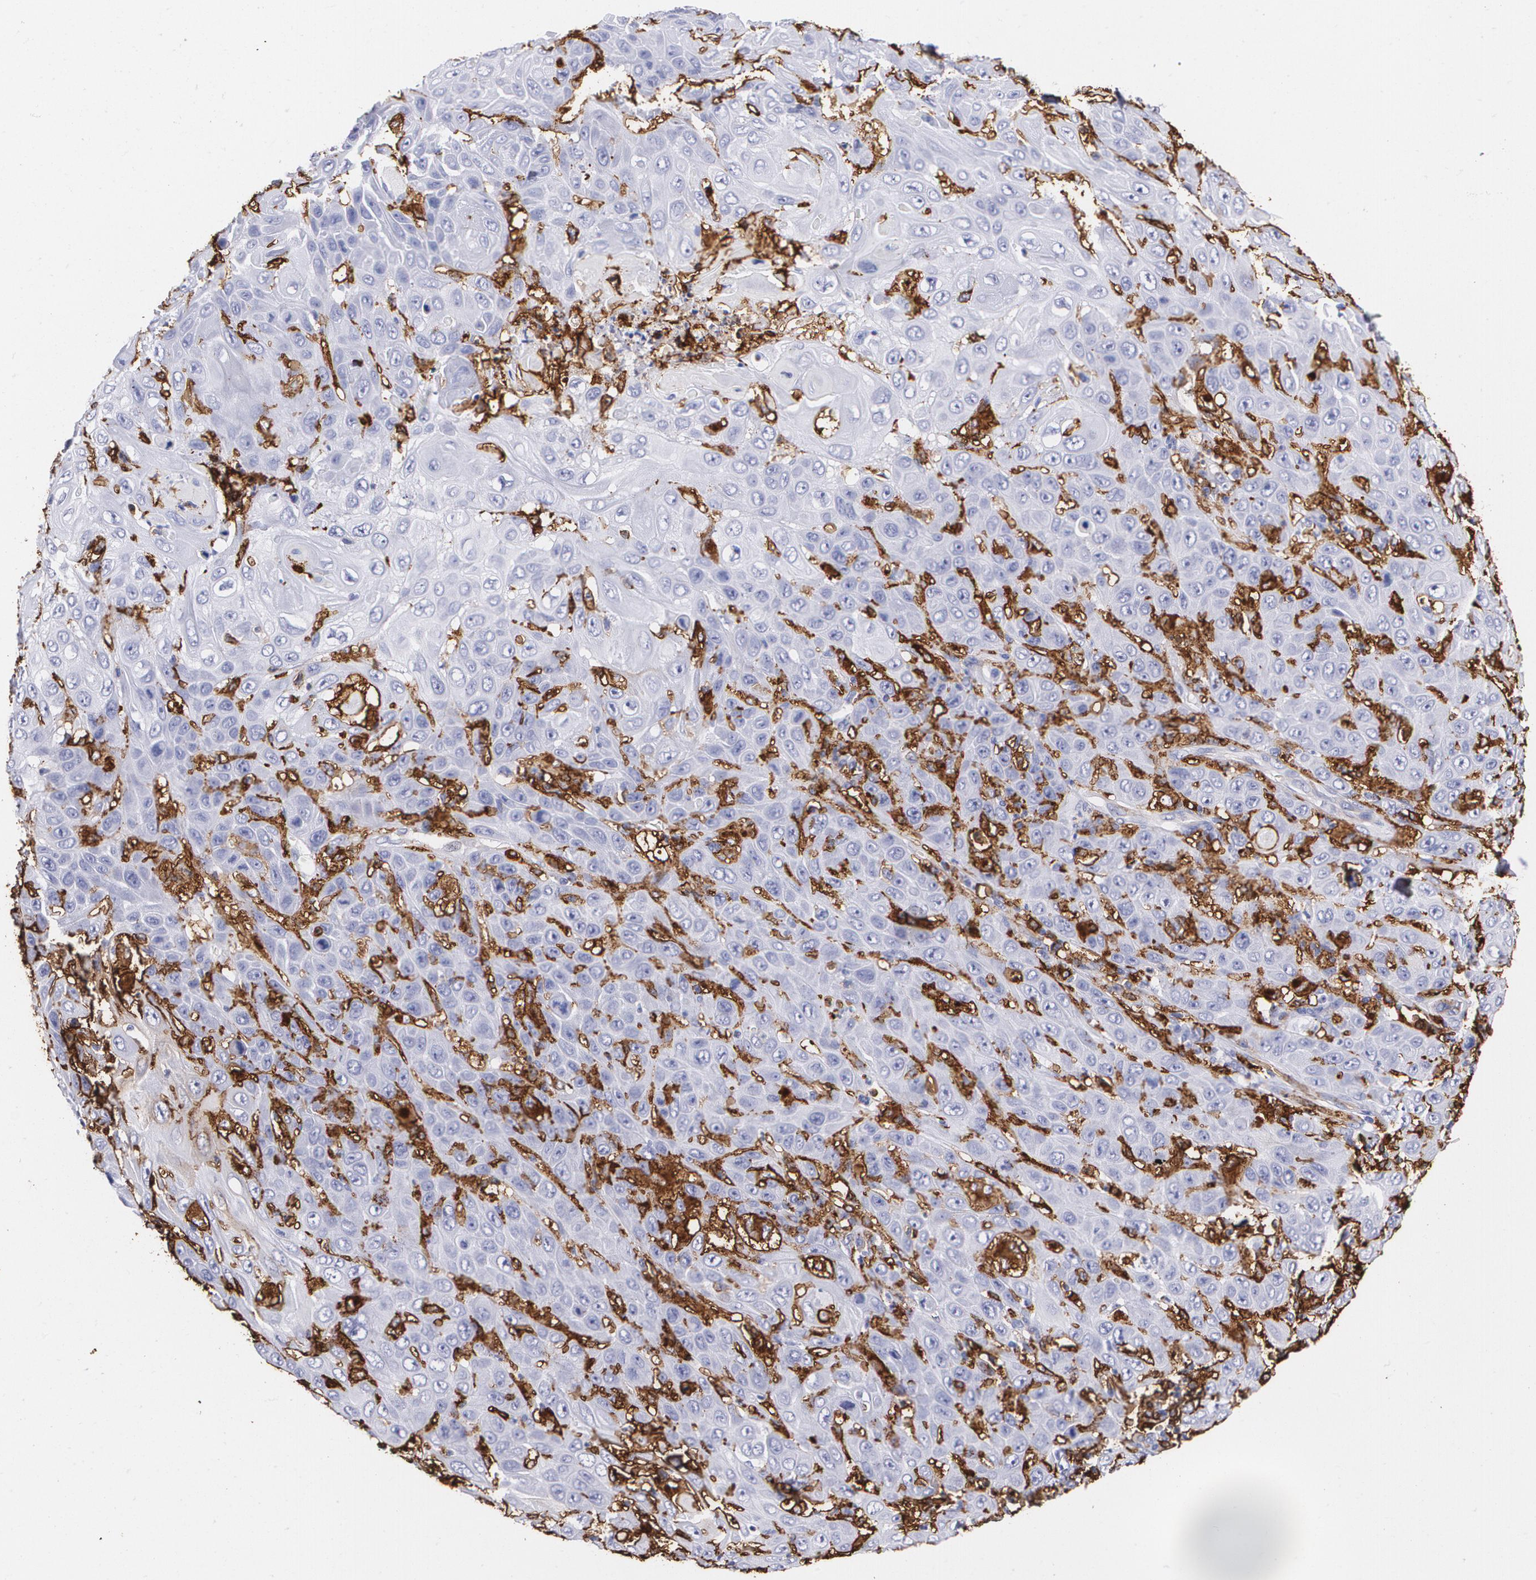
{"staining": {"intensity": "moderate", "quantity": "<25%", "location": "cytoplasmic/membranous"}, "tissue": "skin cancer", "cell_type": "Tumor cells", "image_type": "cancer", "snomed": [{"axis": "morphology", "description": "Squamous cell carcinoma, NOS"}, {"axis": "topography", "description": "Skin"}], "caption": "High-magnification brightfield microscopy of skin cancer stained with DAB (brown) and counterstained with hematoxylin (blue). tumor cells exhibit moderate cytoplasmic/membranous expression is seen in about<25% of cells.", "gene": "HLA-DRA", "patient": {"sex": "male", "age": 84}}